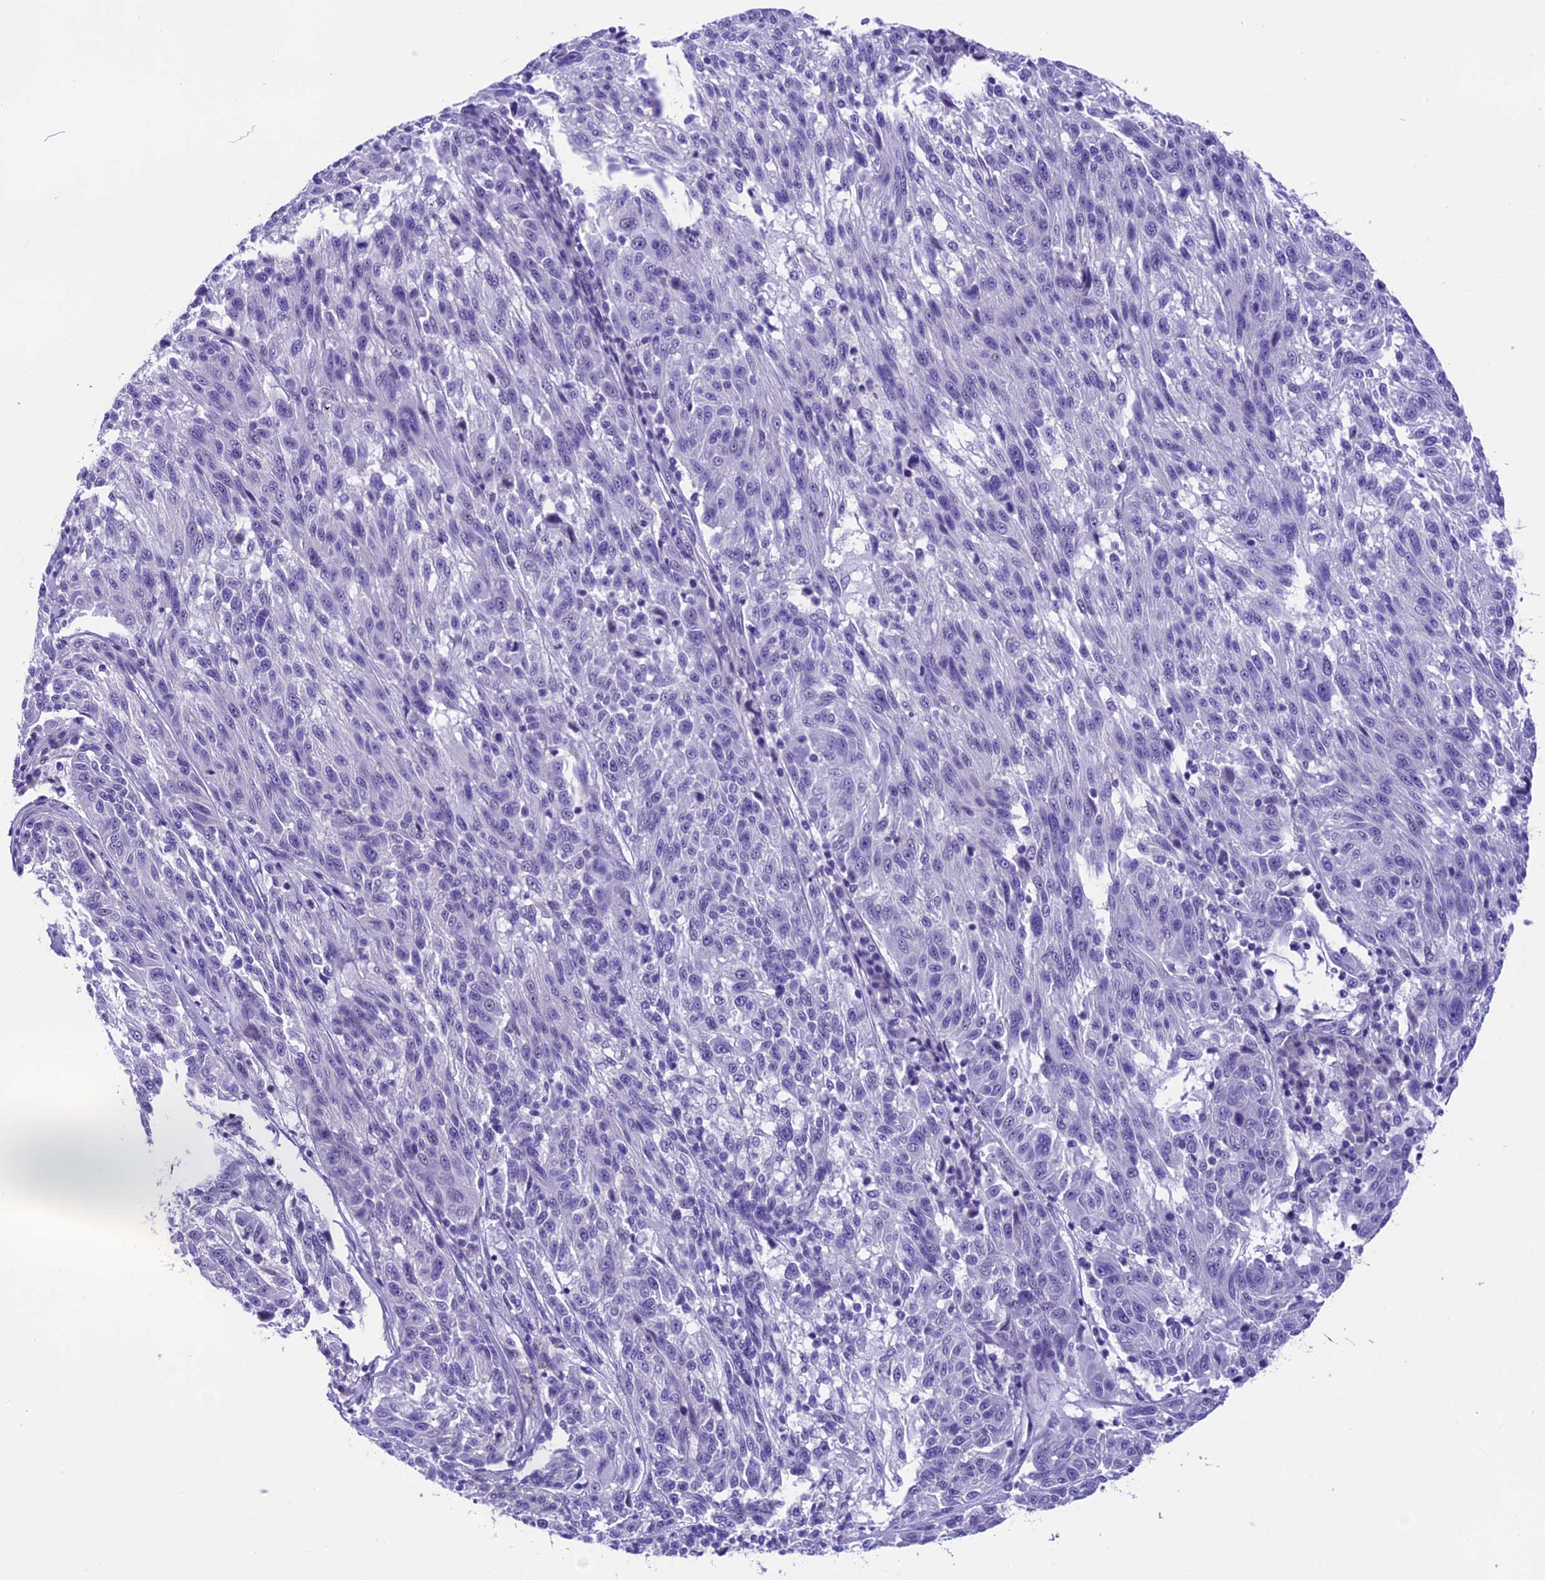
{"staining": {"intensity": "negative", "quantity": "none", "location": "none"}, "tissue": "melanoma", "cell_type": "Tumor cells", "image_type": "cancer", "snomed": [{"axis": "morphology", "description": "Malignant melanoma, NOS"}, {"axis": "topography", "description": "Skin"}], "caption": "Immunohistochemistry photomicrograph of melanoma stained for a protein (brown), which demonstrates no expression in tumor cells.", "gene": "PRR15", "patient": {"sex": "male", "age": 53}}